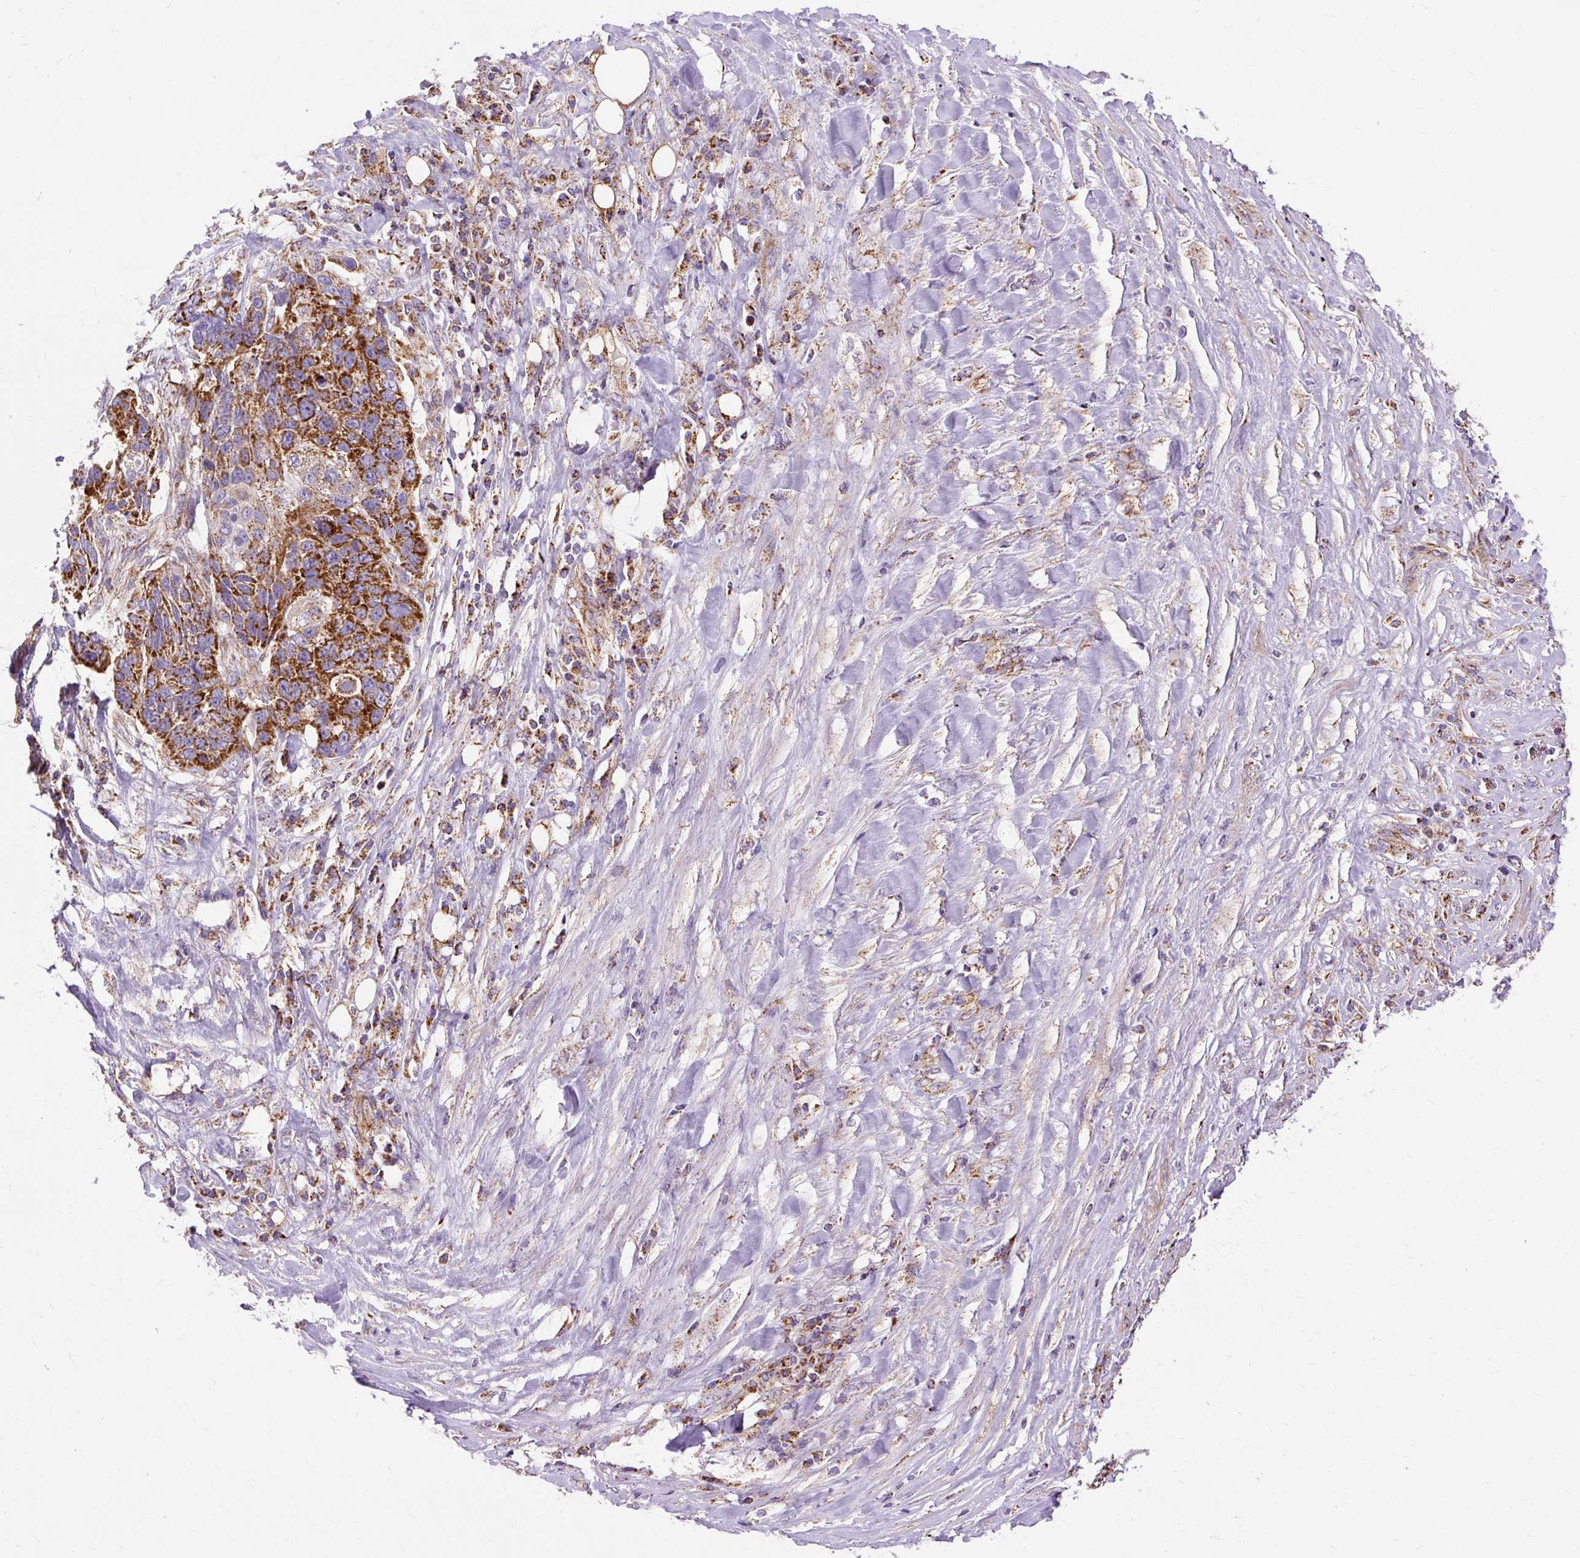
{"staining": {"intensity": "strong", "quantity": ">75%", "location": "cytoplasmic/membranous"}, "tissue": "lung cancer", "cell_type": "Tumor cells", "image_type": "cancer", "snomed": [{"axis": "morphology", "description": "Squamous cell carcinoma, NOS"}, {"axis": "topography", "description": "Lung"}], "caption": "Immunohistochemistry of human squamous cell carcinoma (lung) exhibits high levels of strong cytoplasmic/membranous staining in approximately >75% of tumor cells.", "gene": "CEP290", "patient": {"sex": "male", "age": 66}}